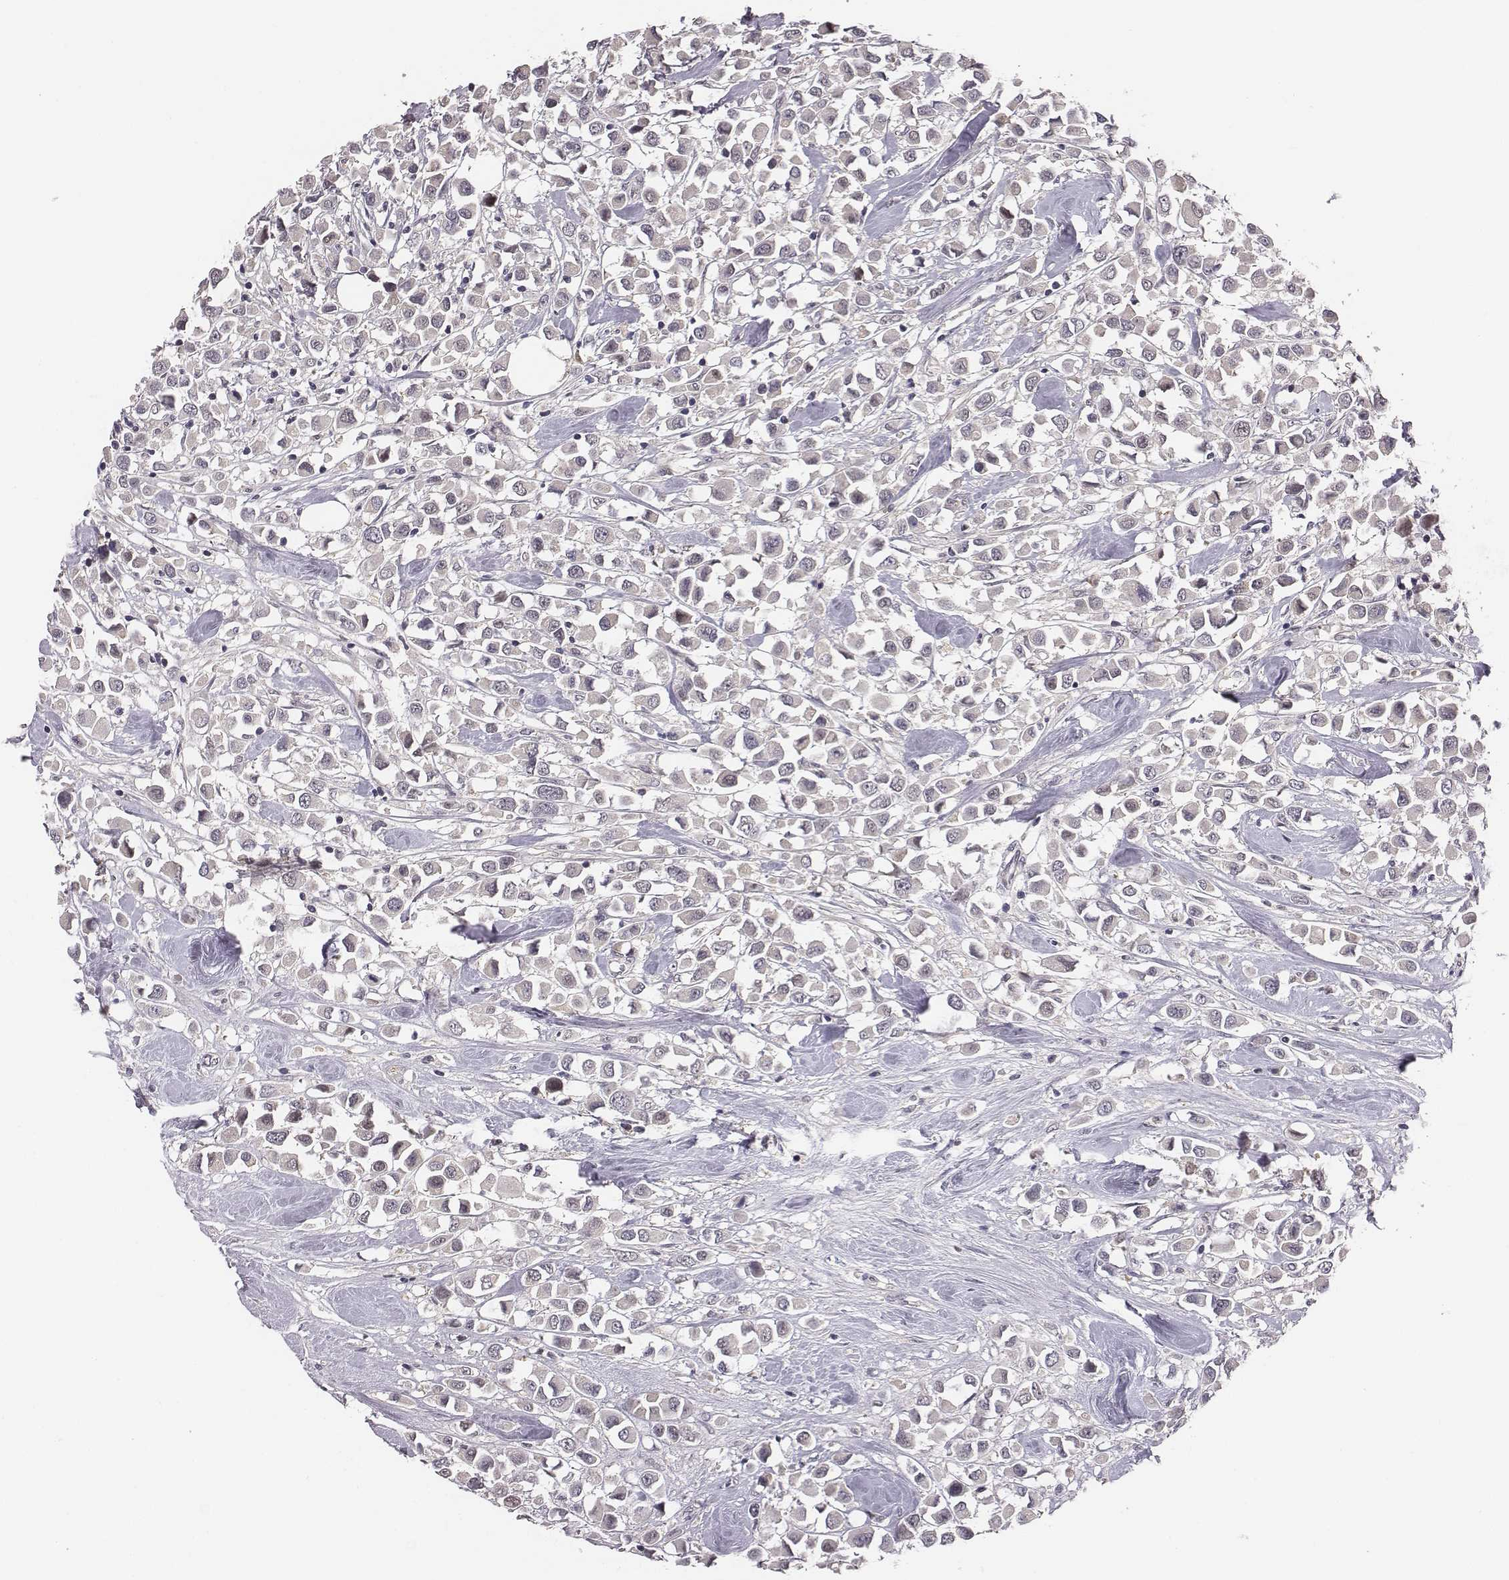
{"staining": {"intensity": "negative", "quantity": "none", "location": "none"}, "tissue": "breast cancer", "cell_type": "Tumor cells", "image_type": "cancer", "snomed": [{"axis": "morphology", "description": "Duct carcinoma"}, {"axis": "topography", "description": "Breast"}], "caption": "A photomicrograph of human breast infiltrating ductal carcinoma is negative for staining in tumor cells.", "gene": "SMURF2", "patient": {"sex": "female", "age": 61}}